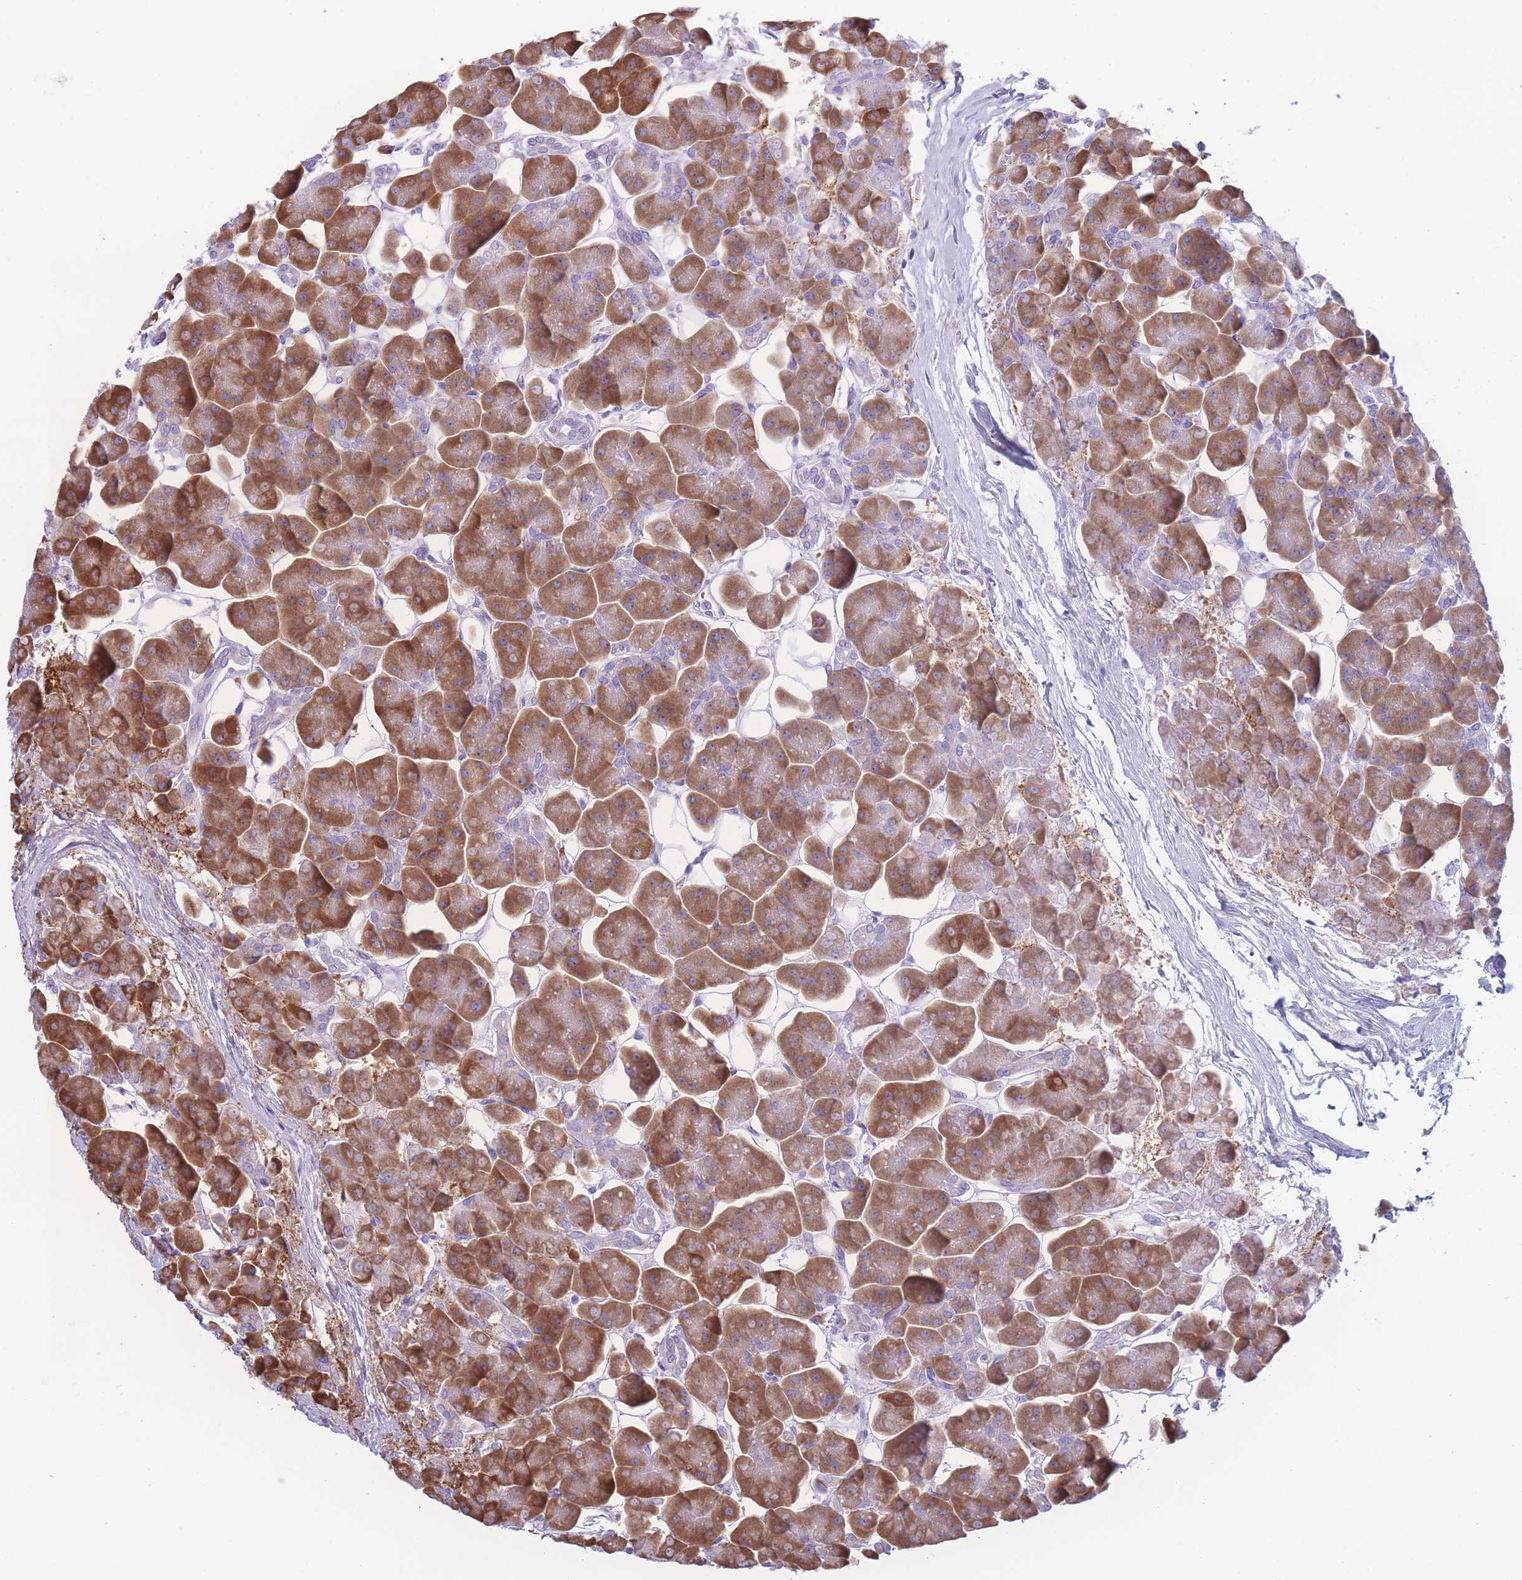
{"staining": {"intensity": "strong", "quantity": ">75%", "location": "cytoplasmic/membranous"}, "tissue": "pancreas", "cell_type": "Exocrine glandular cells", "image_type": "normal", "snomed": [{"axis": "morphology", "description": "Normal tissue, NOS"}, {"axis": "topography", "description": "Pancreas"}], "caption": "A histopathology image showing strong cytoplasmic/membranous expression in approximately >75% of exocrine glandular cells in unremarkable pancreas, as visualized by brown immunohistochemical staining.", "gene": "XKR8", "patient": {"sex": "male", "age": 66}}